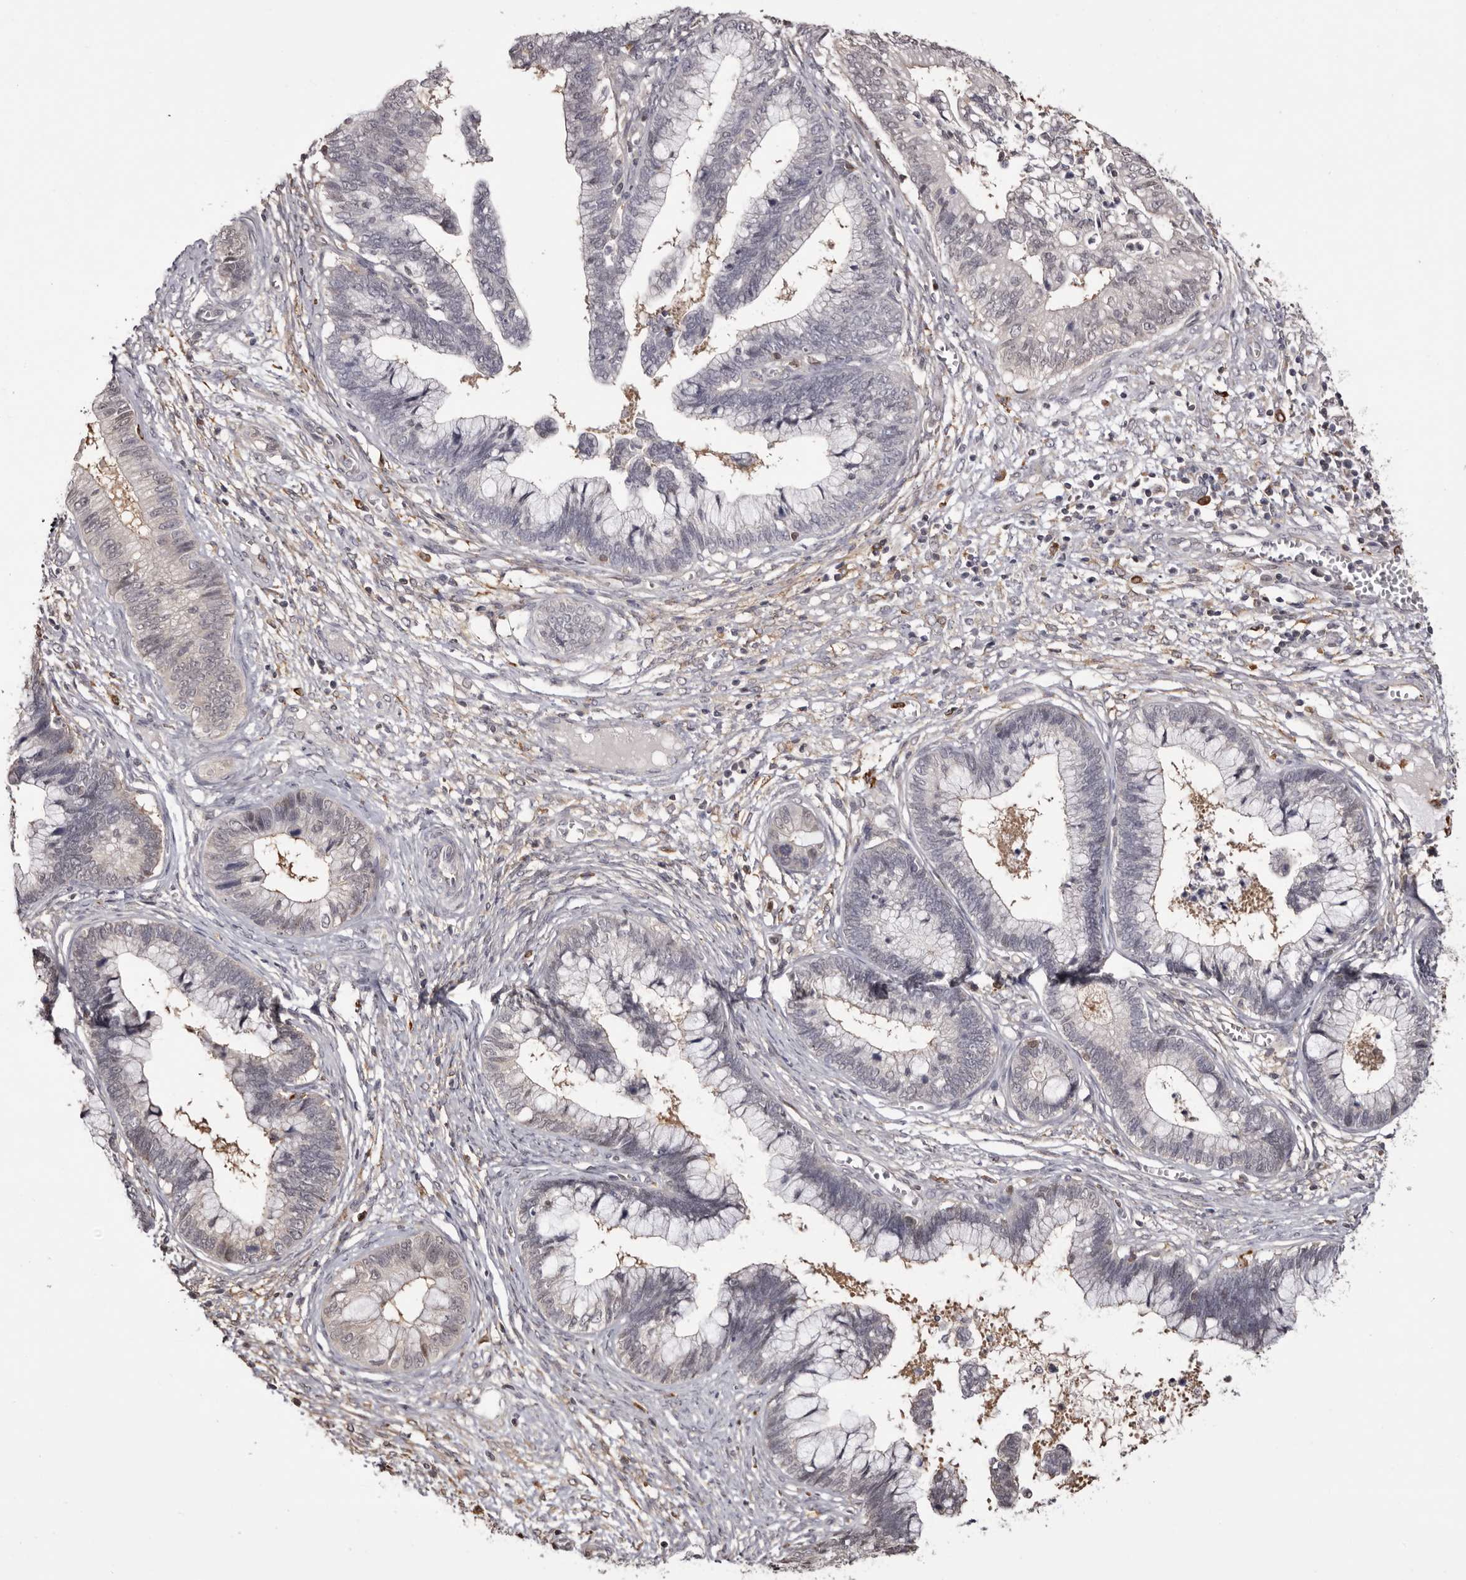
{"staining": {"intensity": "negative", "quantity": "none", "location": "none"}, "tissue": "cervical cancer", "cell_type": "Tumor cells", "image_type": "cancer", "snomed": [{"axis": "morphology", "description": "Adenocarcinoma, NOS"}, {"axis": "topography", "description": "Cervix"}], "caption": "Image shows no significant protein positivity in tumor cells of cervical cancer (adenocarcinoma). Nuclei are stained in blue.", "gene": "TNNI1", "patient": {"sex": "female", "age": 44}}